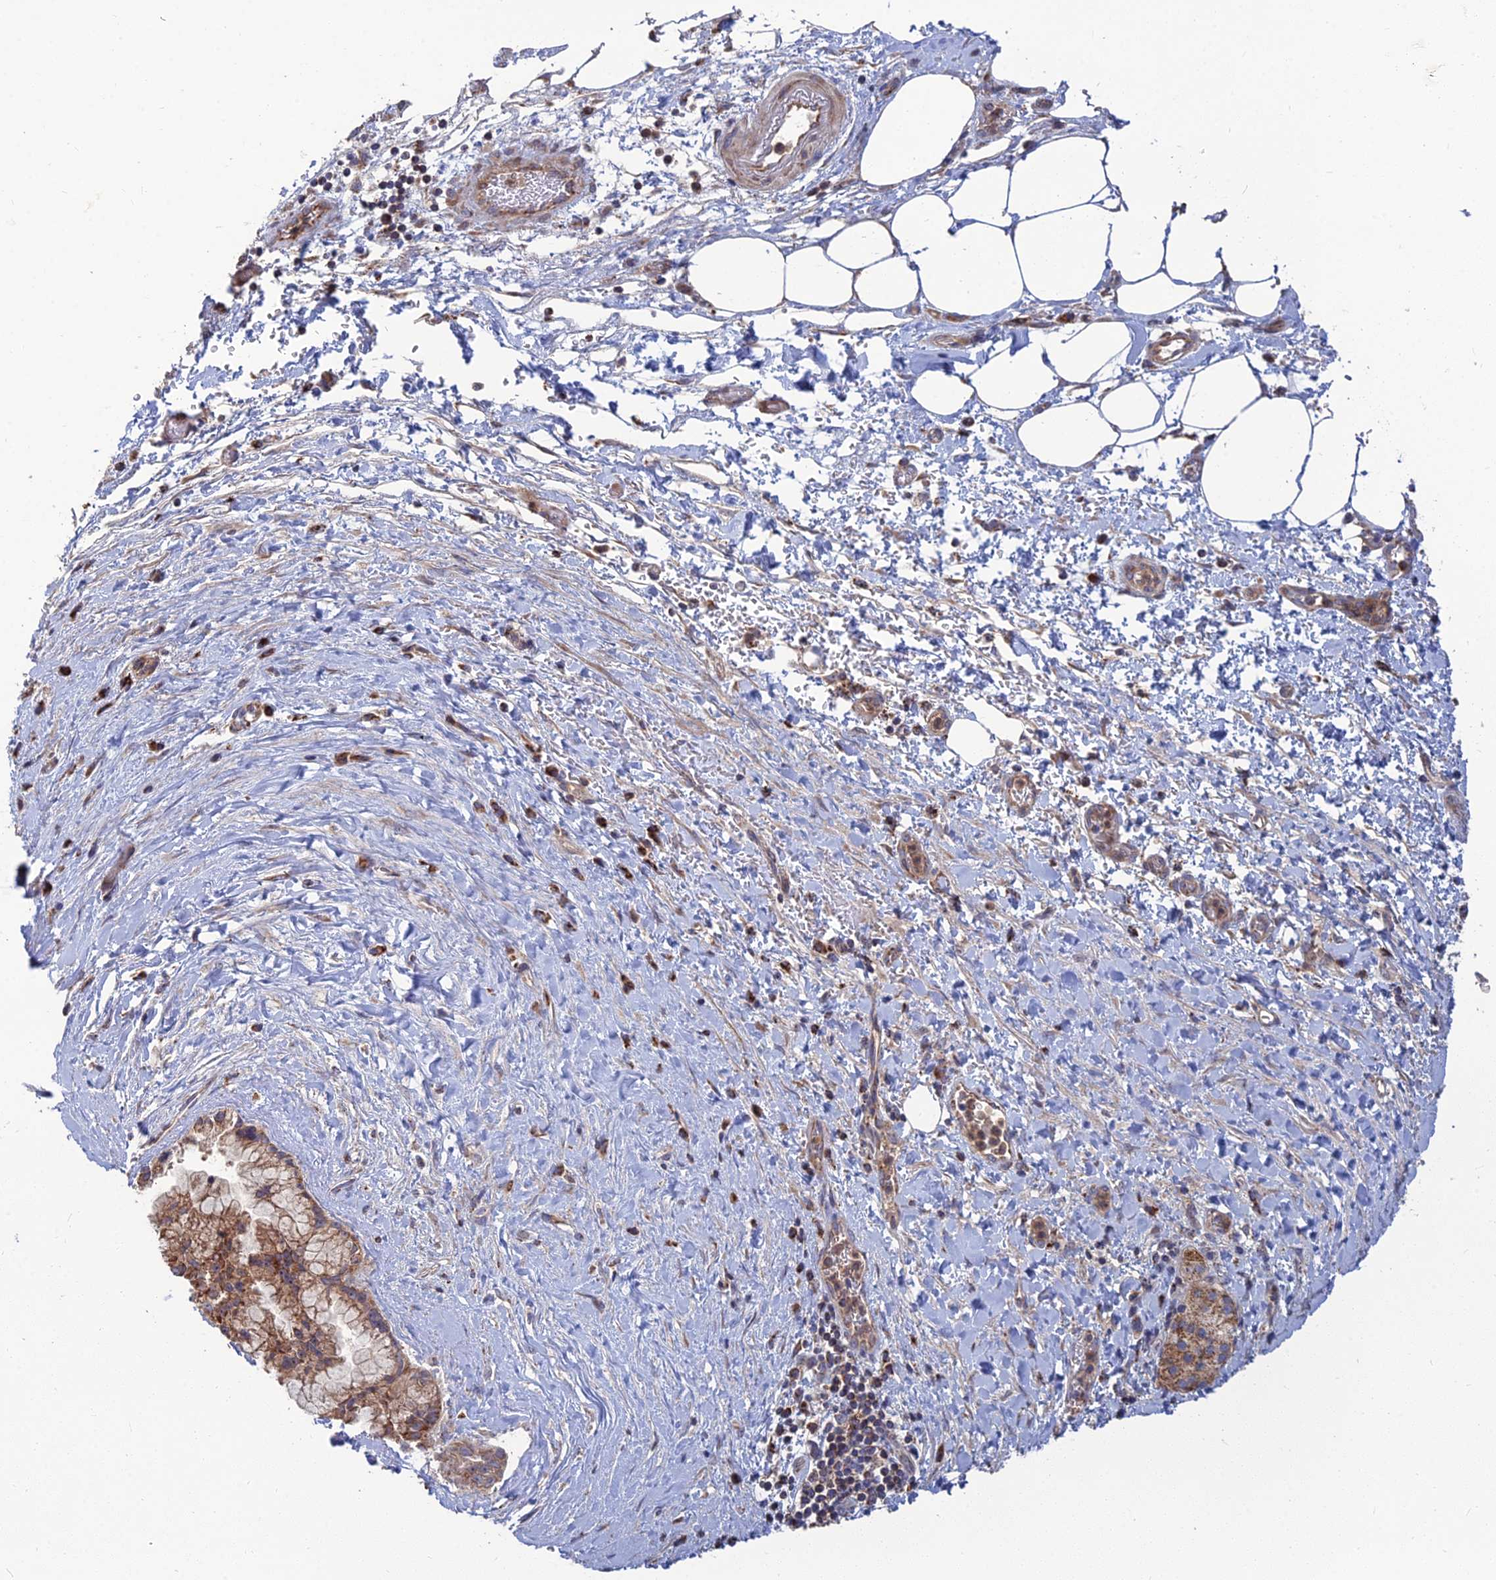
{"staining": {"intensity": "strong", "quantity": ">75%", "location": "cytoplasmic/membranous"}, "tissue": "pancreatic cancer", "cell_type": "Tumor cells", "image_type": "cancer", "snomed": [{"axis": "morphology", "description": "Adenocarcinoma, NOS"}, {"axis": "topography", "description": "Pancreas"}], "caption": "DAB immunohistochemical staining of human adenocarcinoma (pancreatic) demonstrates strong cytoplasmic/membranous protein positivity in about >75% of tumor cells.", "gene": "RIC8B", "patient": {"sex": "male", "age": 73}}